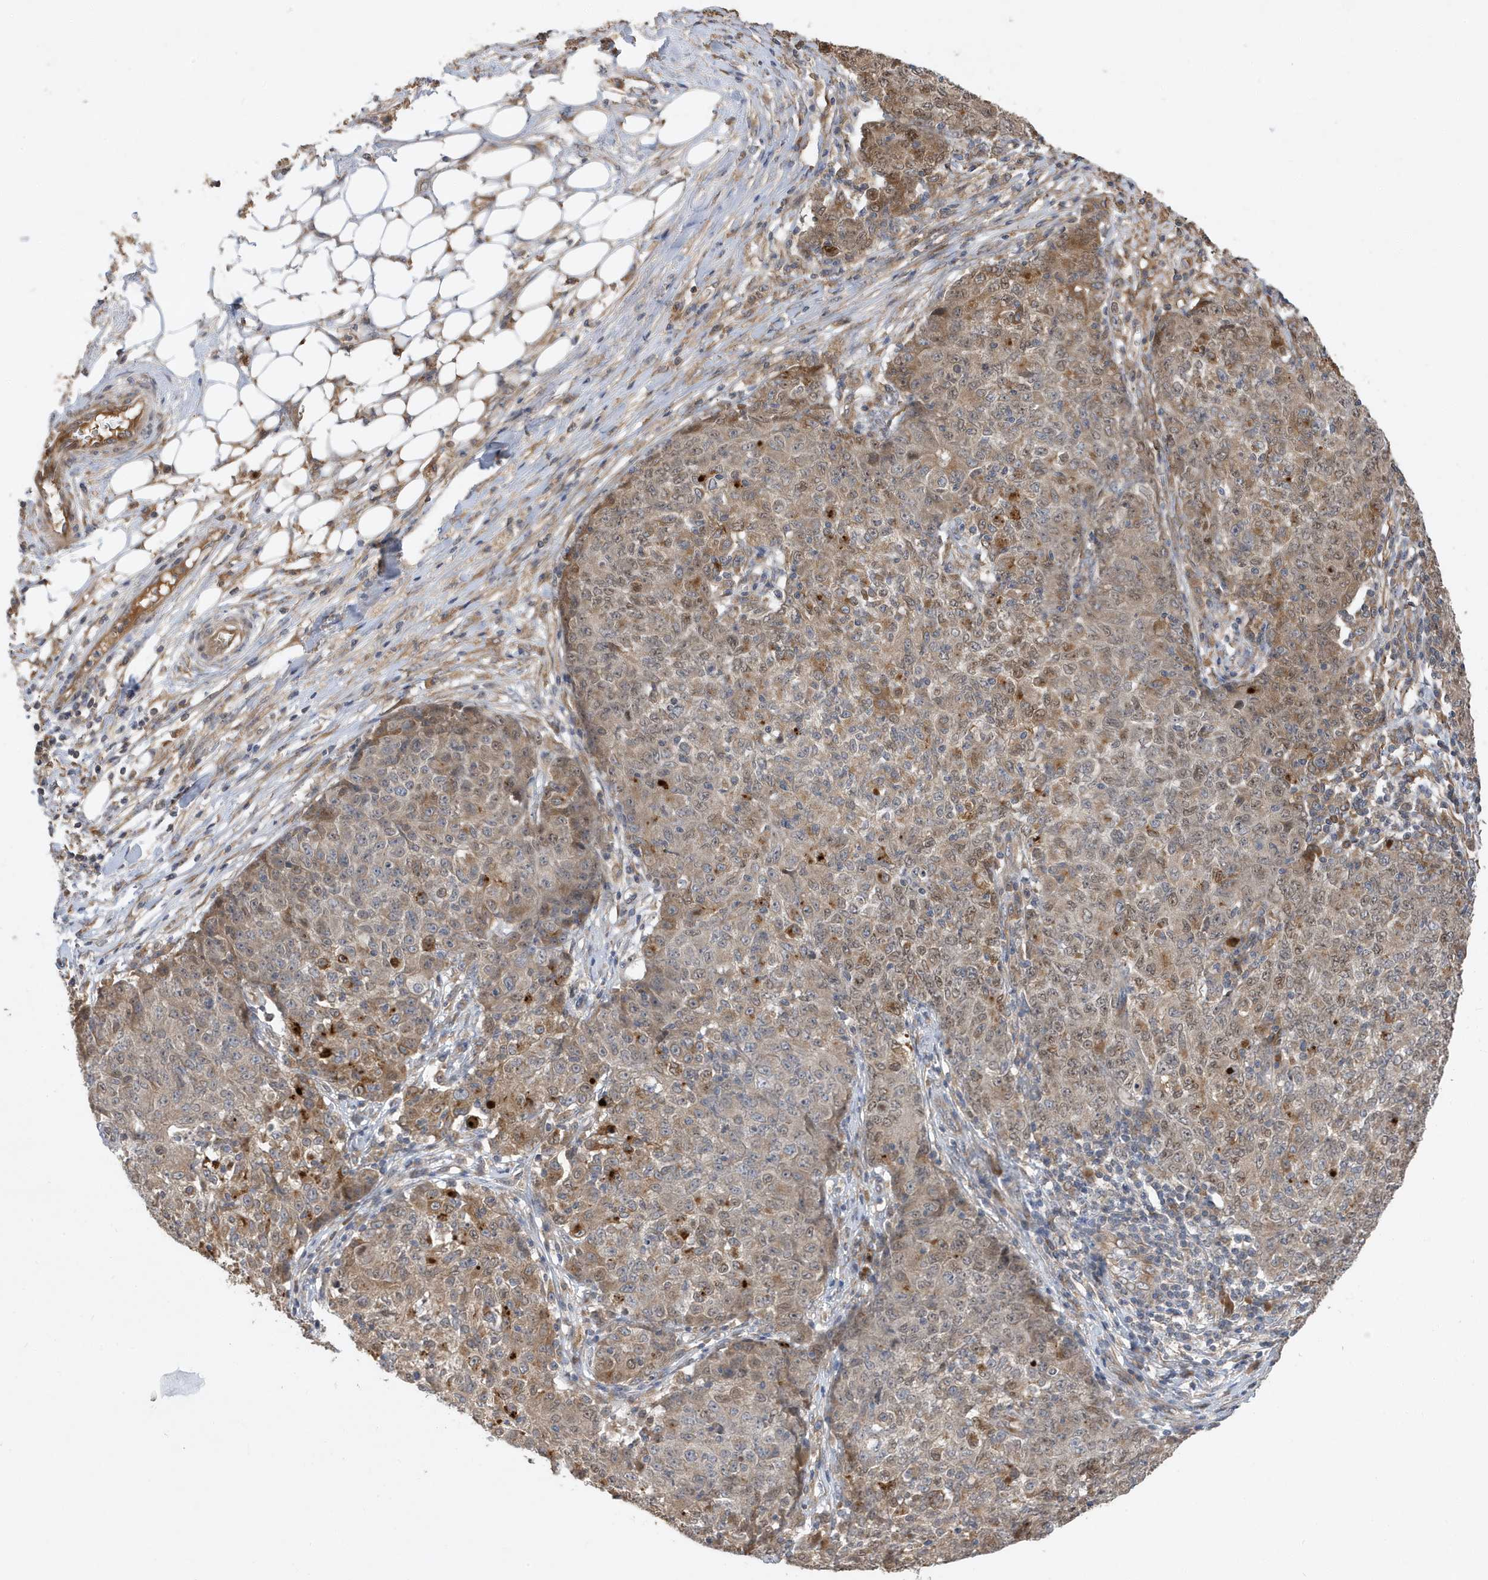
{"staining": {"intensity": "weak", "quantity": "25%-75%", "location": "cytoplasmic/membranous,nuclear"}, "tissue": "ovarian cancer", "cell_type": "Tumor cells", "image_type": "cancer", "snomed": [{"axis": "morphology", "description": "Carcinoma, endometroid"}, {"axis": "topography", "description": "Ovary"}], "caption": "Human endometroid carcinoma (ovarian) stained with a brown dye displays weak cytoplasmic/membranous and nuclear positive positivity in approximately 25%-75% of tumor cells.", "gene": "LAPTM4A", "patient": {"sex": "female", "age": 42}}